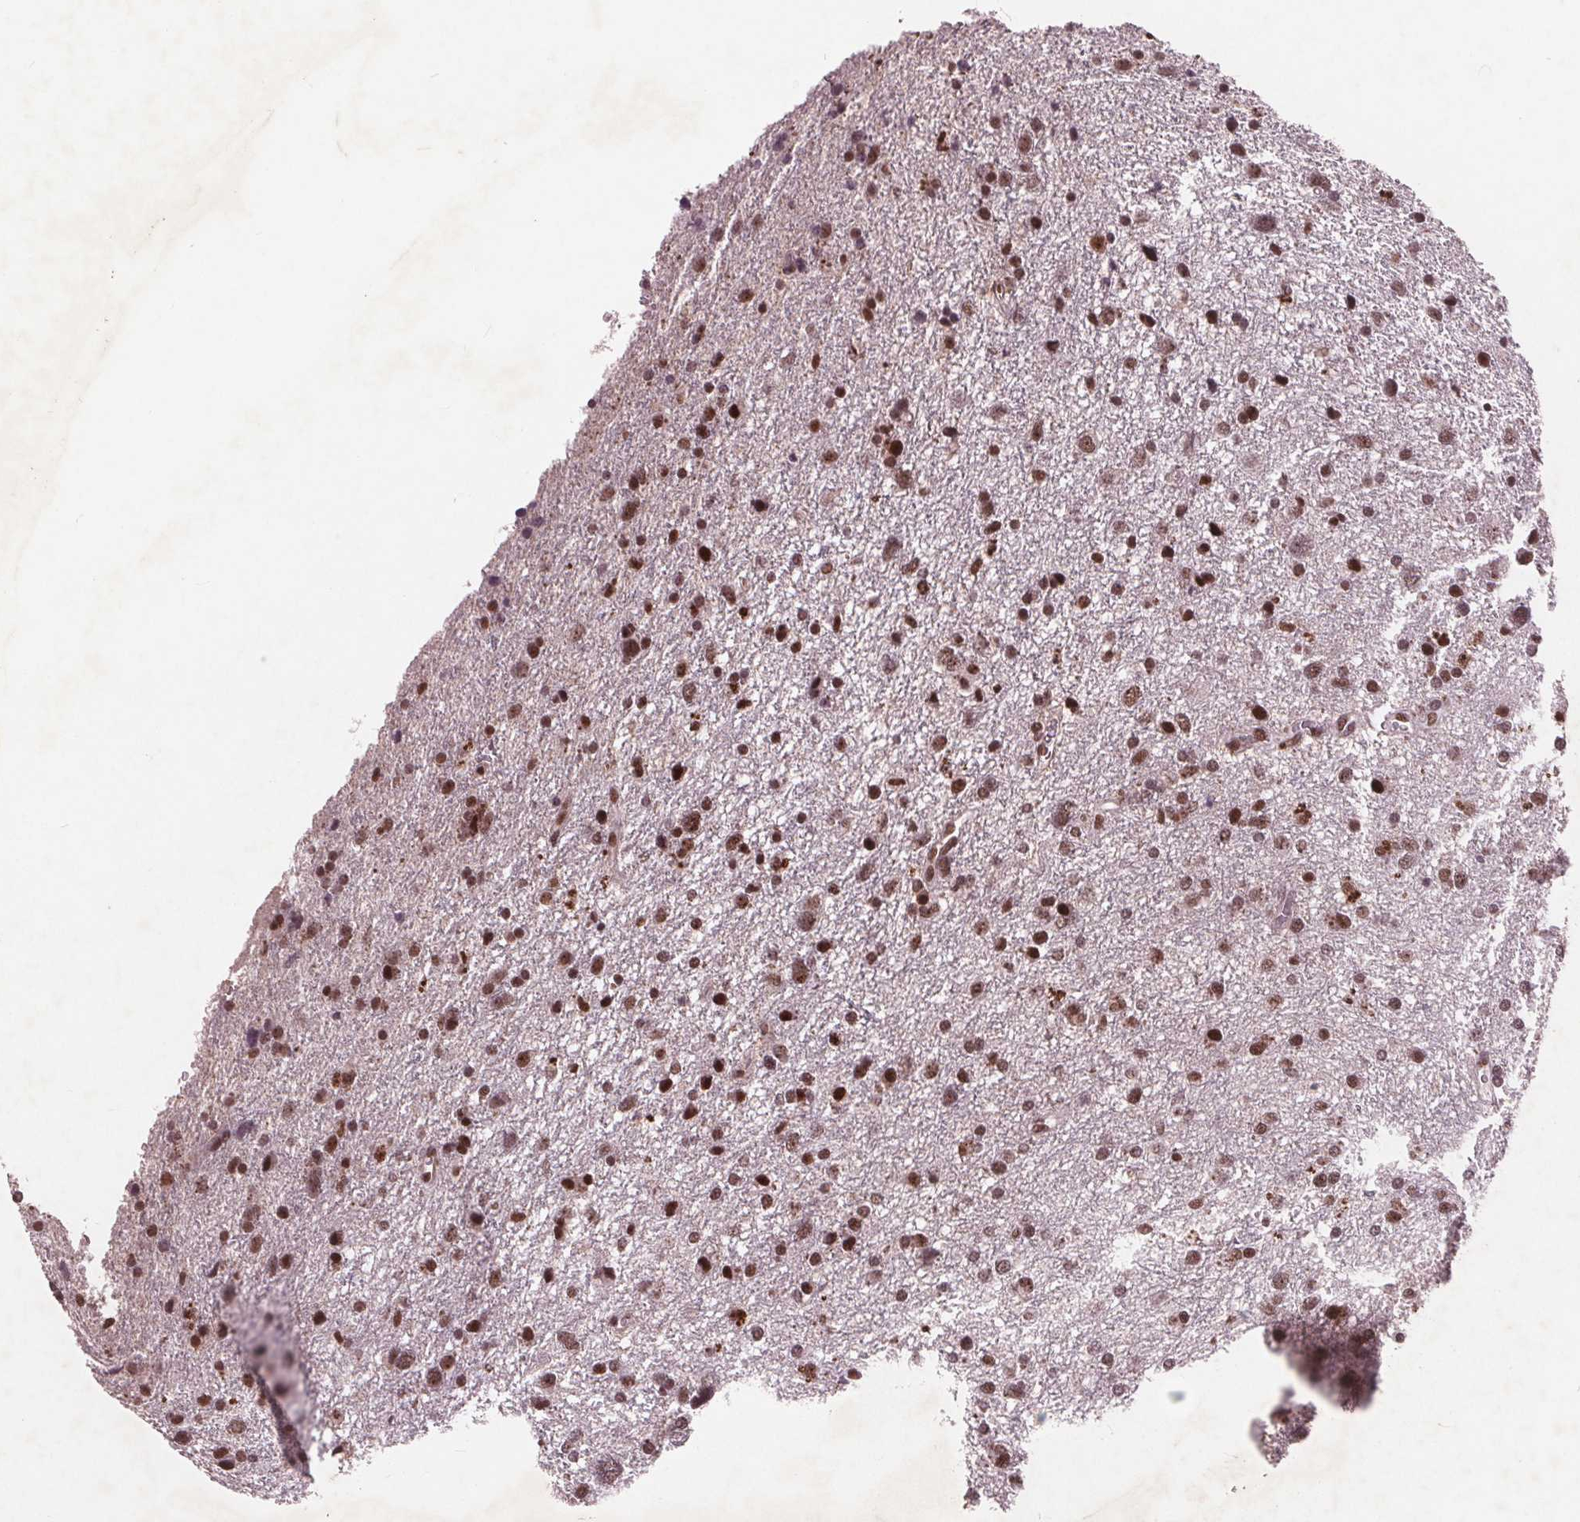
{"staining": {"intensity": "strong", "quantity": ">75%", "location": "nuclear"}, "tissue": "glioma", "cell_type": "Tumor cells", "image_type": "cancer", "snomed": [{"axis": "morphology", "description": "Glioma, malignant, Low grade"}, {"axis": "topography", "description": "Brain"}], "caption": "Tumor cells reveal high levels of strong nuclear positivity in approximately >75% of cells in human glioma. The staining was performed using DAB, with brown indicating positive protein expression. Nuclei are stained blue with hematoxylin.", "gene": "RPS6KA2", "patient": {"sex": "female", "age": 55}}